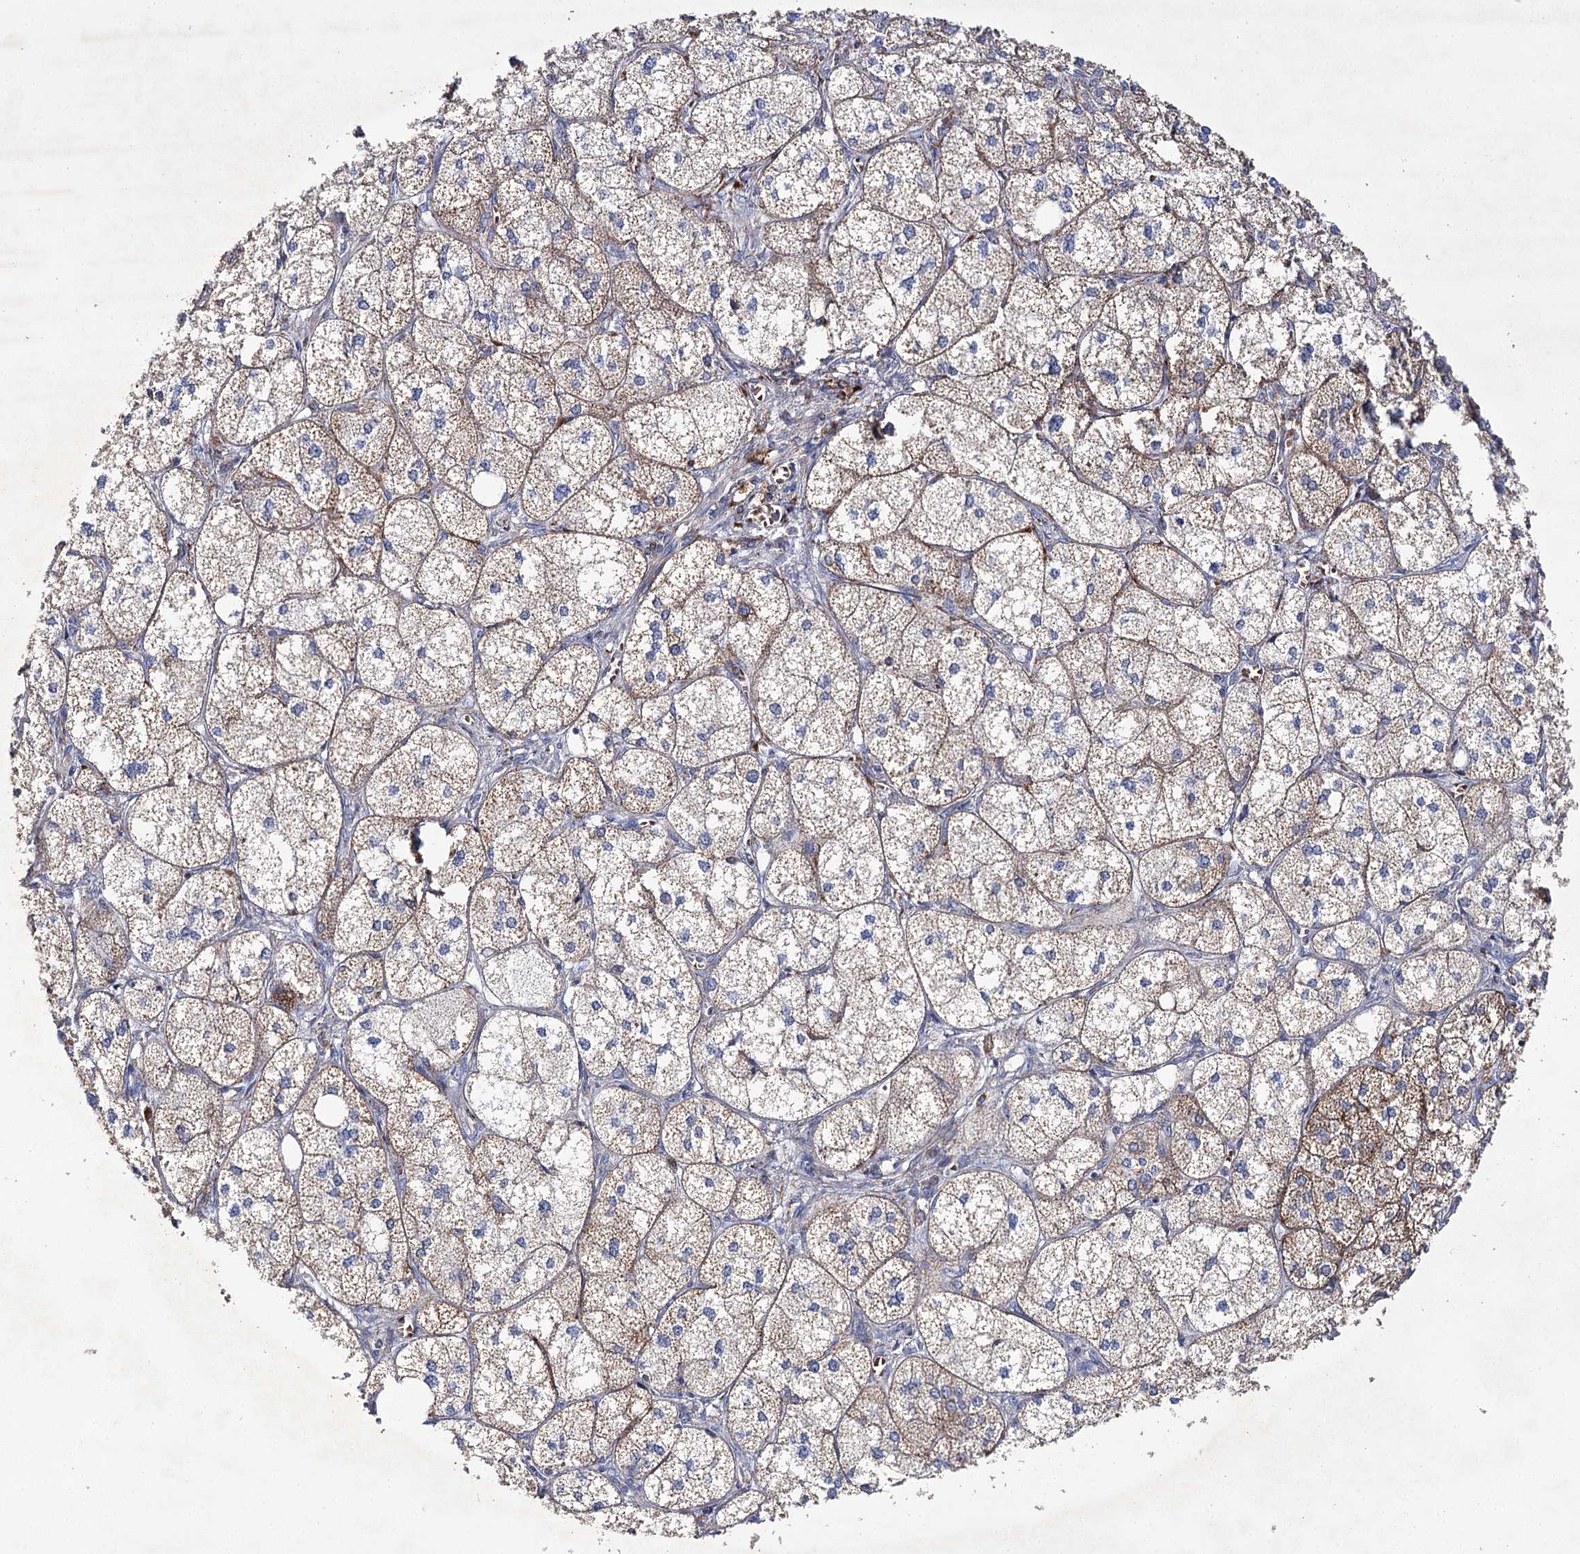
{"staining": {"intensity": "strong", "quantity": "25%-75%", "location": "cytoplasmic/membranous"}, "tissue": "adrenal gland", "cell_type": "Glandular cells", "image_type": "normal", "snomed": [{"axis": "morphology", "description": "Normal tissue, NOS"}, {"axis": "topography", "description": "Adrenal gland"}], "caption": "Immunohistochemistry (IHC) of unremarkable adrenal gland exhibits high levels of strong cytoplasmic/membranous staining in about 25%-75% of glandular cells. The staining was performed using DAB (3,3'-diaminobenzidine) to visualize the protein expression in brown, while the nuclei were stained in blue with hematoxylin (Magnification: 20x).", "gene": "COX15", "patient": {"sex": "female", "age": 61}}